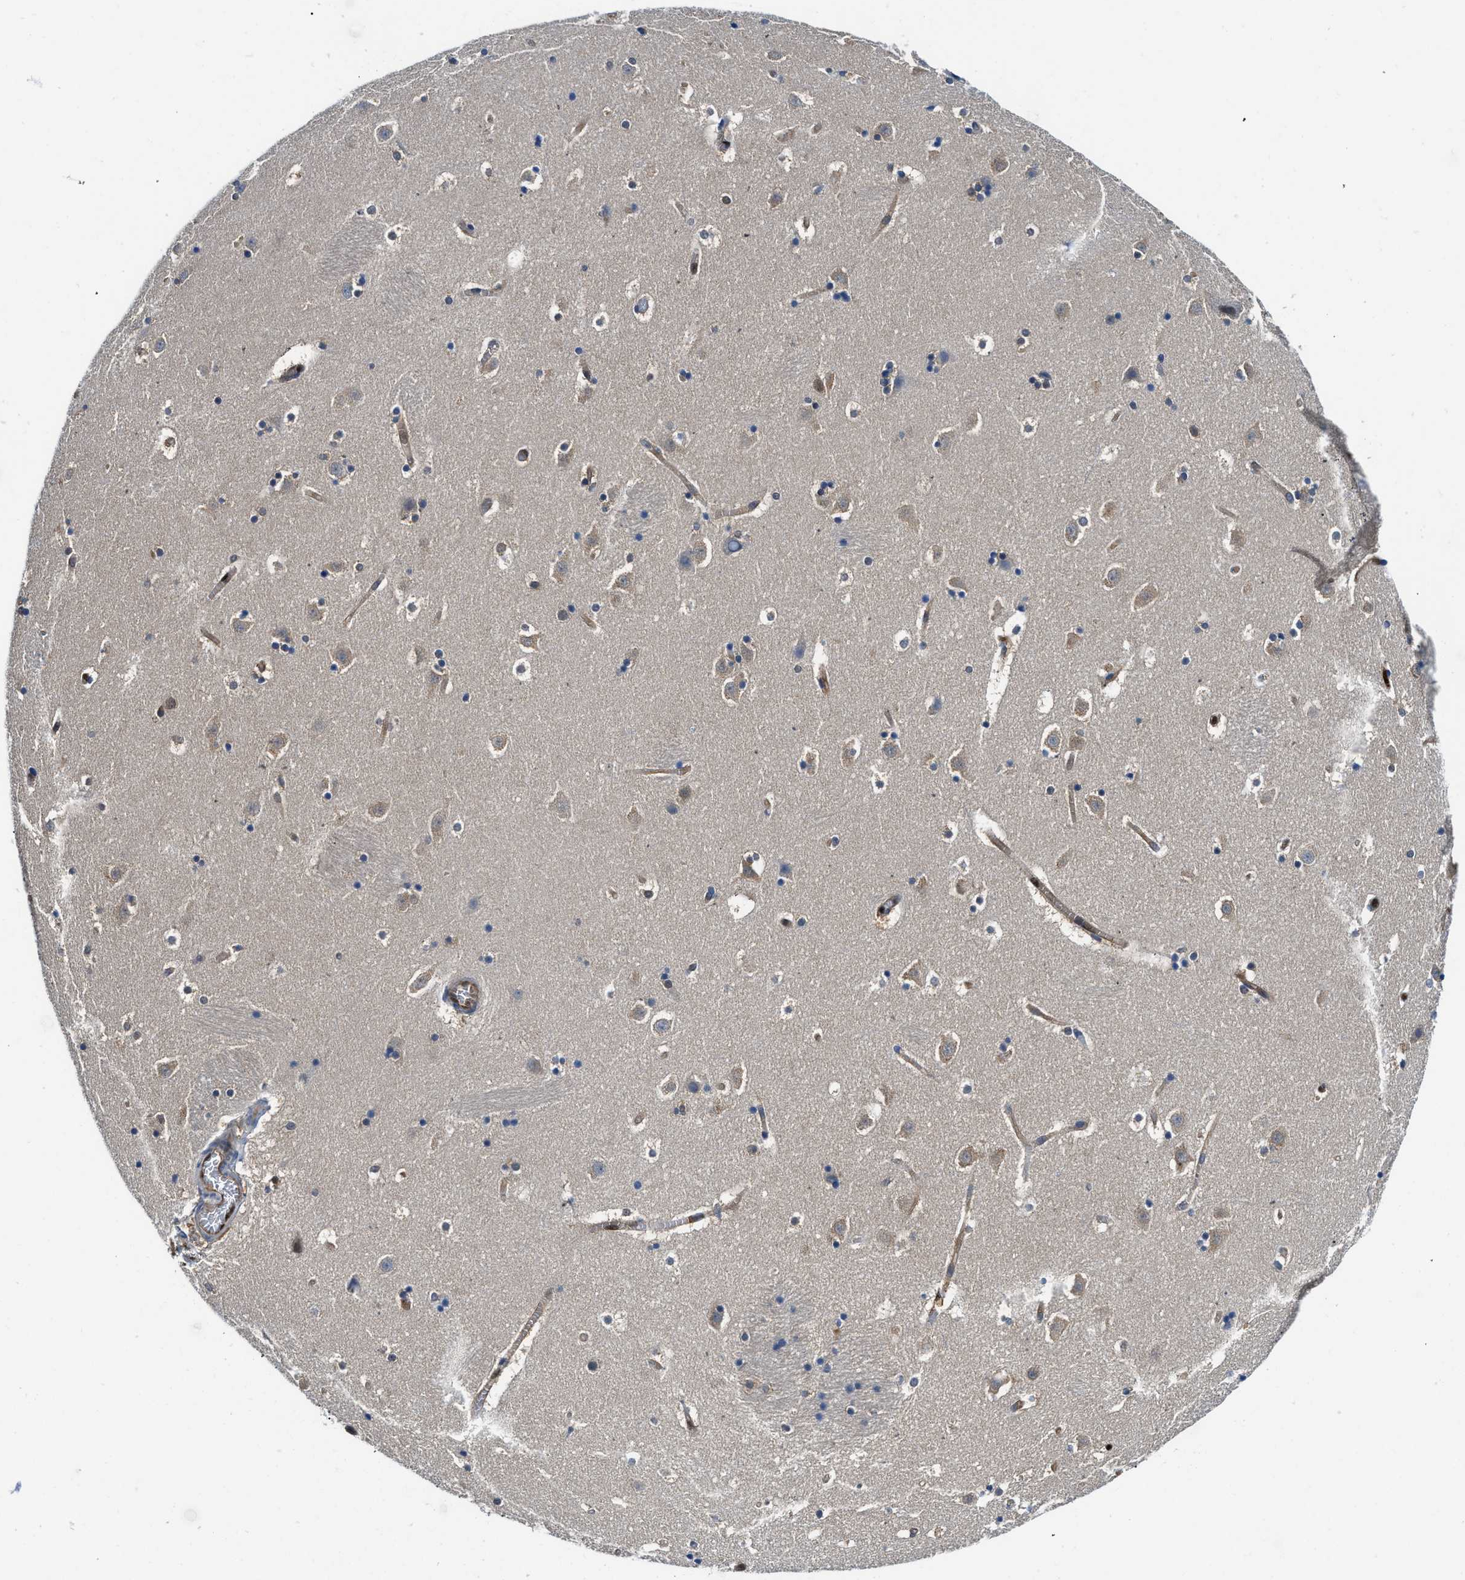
{"staining": {"intensity": "moderate", "quantity": "<25%", "location": "cytoplasmic/membranous,nuclear"}, "tissue": "caudate", "cell_type": "Glial cells", "image_type": "normal", "snomed": [{"axis": "morphology", "description": "Normal tissue, NOS"}, {"axis": "topography", "description": "Lateral ventricle wall"}], "caption": "This photomicrograph shows benign caudate stained with immunohistochemistry to label a protein in brown. The cytoplasmic/membranous,nuclear of glial cells show moderate positivity for the protein. Nuclei are counter-stained blue.", "gene": "LTA4H", "patient": {"sex": "male", "age": 45}}